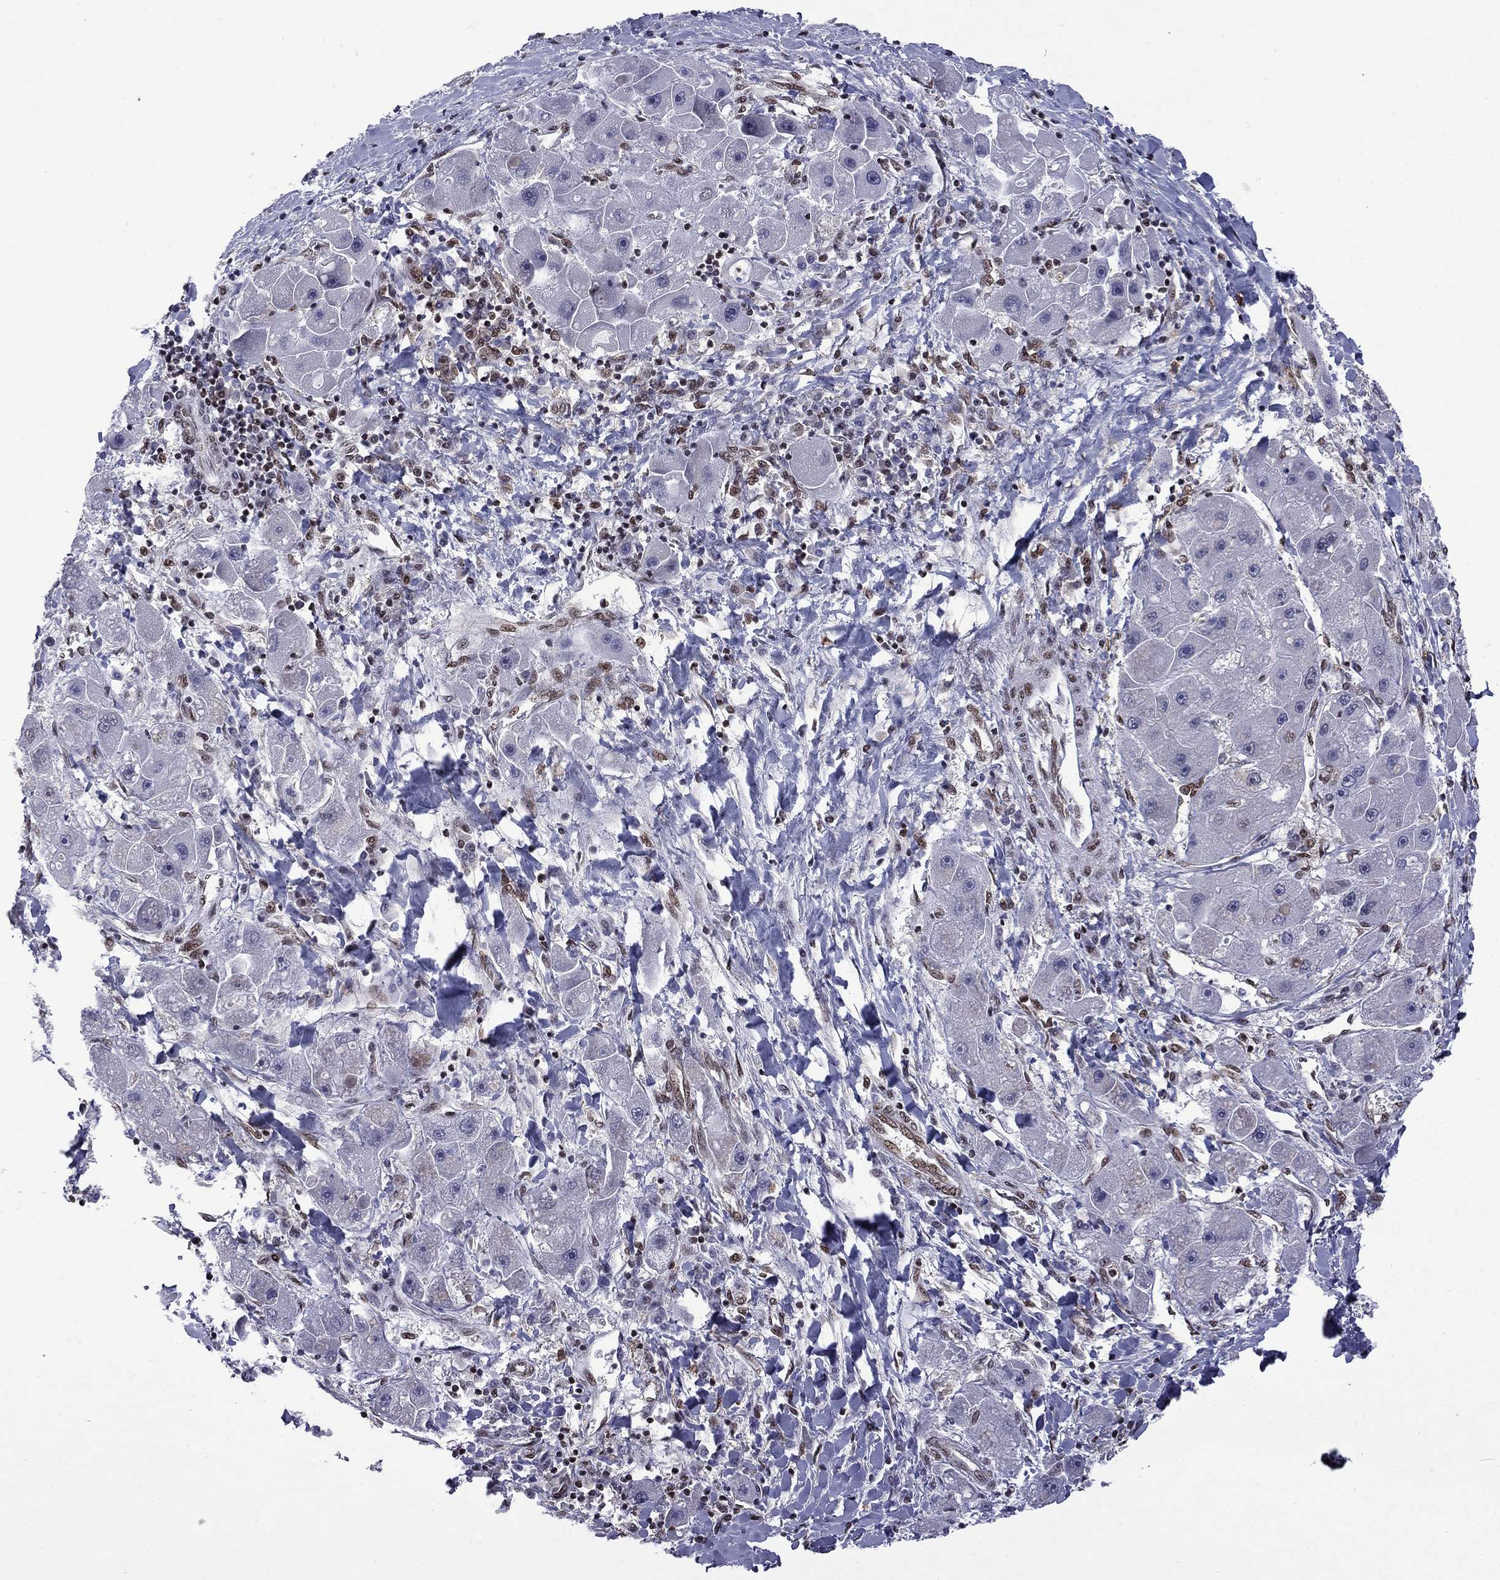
{"staining": {"intensity": "negative", "quantity": "none", "location": "none"}, "tissue": "liver cancer", "cell_type": "Tumor cells", "image_type": "cancer", "snomed": [{"axis": "morphology", "description": "Carcinoma, Hepatocellular, NOS"}, {"axis": "topography", "description": "Liver"}], "caption": "Immunohistochemistry micrograph of liver cancer stained for a protein (brown), which shows no positivity in tumor cells.", "gene": "MED25", "patient": {"sex": "male", "age": 24}}